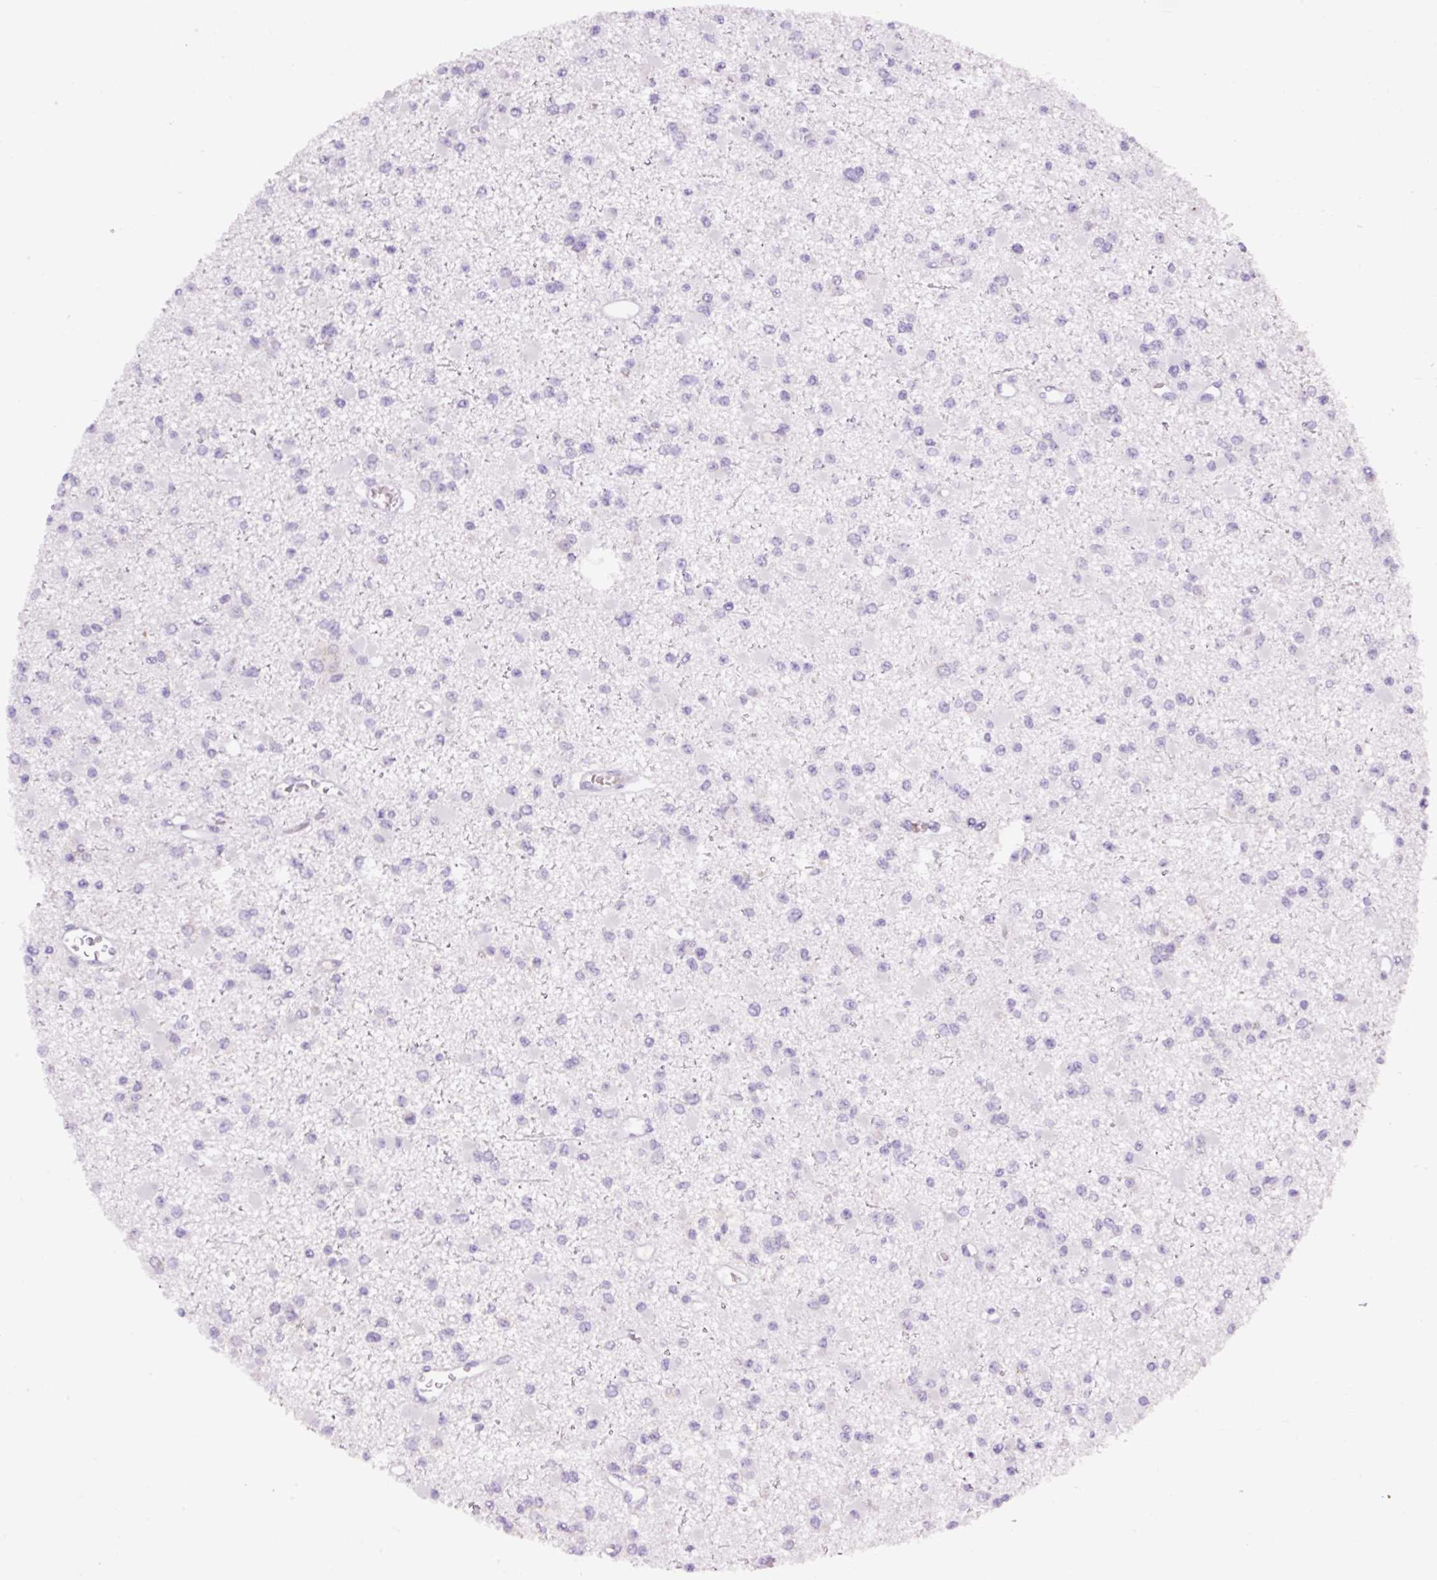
{"staining": {"intensity": "negative", "quantity": "none", "location": "none"}, "tissue": "glioma", "cell_type": "Tumor cells", "image_type": "cancer", "snomed": [{"axis": "morphology", "description": "Glioma, malignant, Low grade"}, {"axis": "topography", "description": "Brain"}], "caption": "Immunohistochemistry (IHC) histopathology image of neoplastic tissue: human glioma stained with DAB exhibits no significant protein expression in tumor cells.", "gene": "MFSD3", "patient": {"sex": "female", "age": 22}}